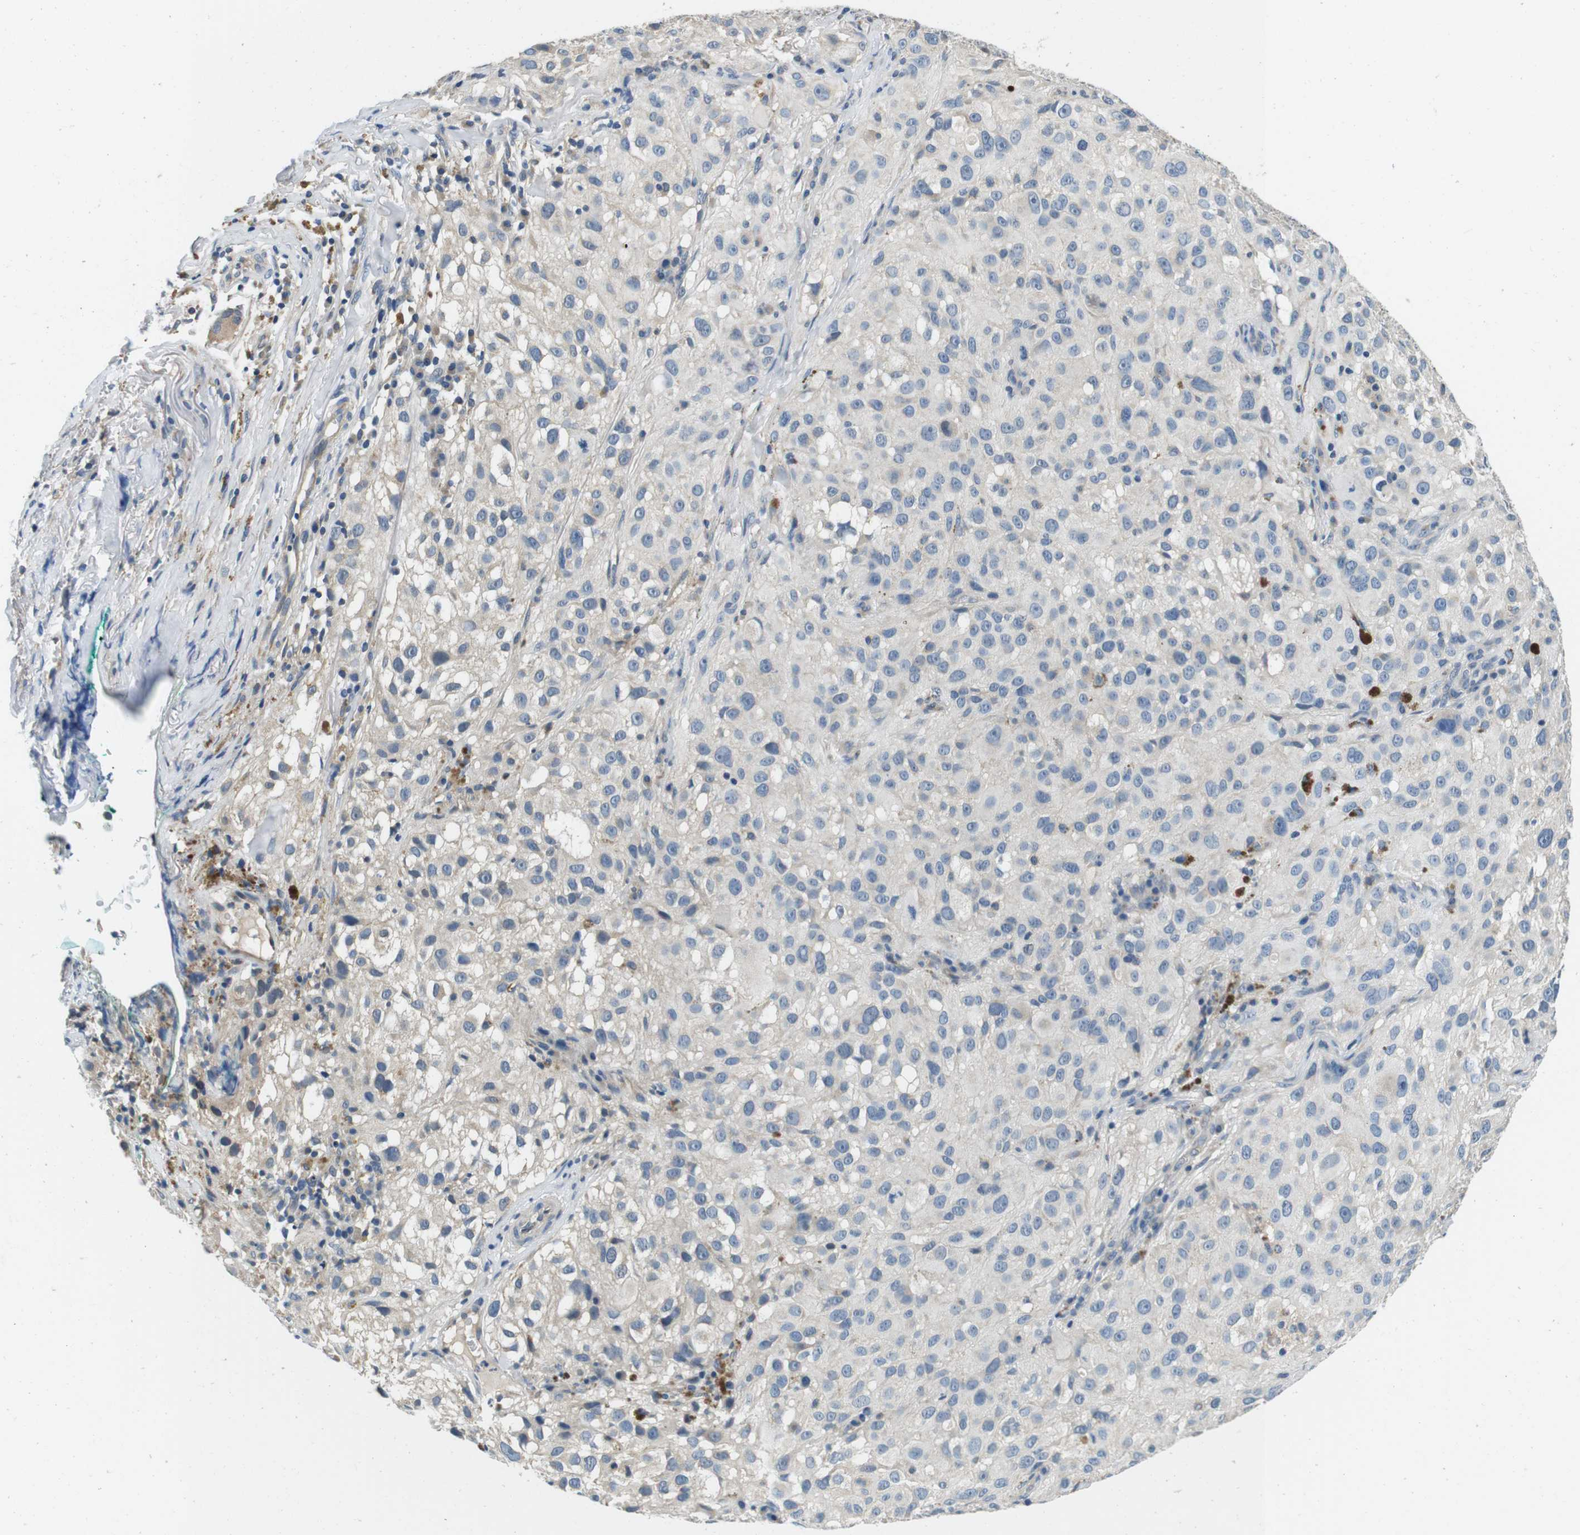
{"staining": {"intensity": "weak", "quantity": "<25%", "location": "cytoplasmic/membranous"}, "tissue": "melanoma", "cell_type": "Tumor cells", "image_type": "cancer", "snomed": [{"axis": "morphology", "description": "Necrosis, NOS"}, {"axis": "morphology", "description": "Malignant melanoma, NOS"}, {"axis": "topography", "description": "Skin"}], "caption": "Tumor cells show no significant positivity in melanoma. The staining is performed using DAB (3,3'-diaminobenzidine) brown chromogen with nuclei counter-stained in using hematoxylin.", "gene": "DTNA", "patient": {"sex": "female", "age": 87}}